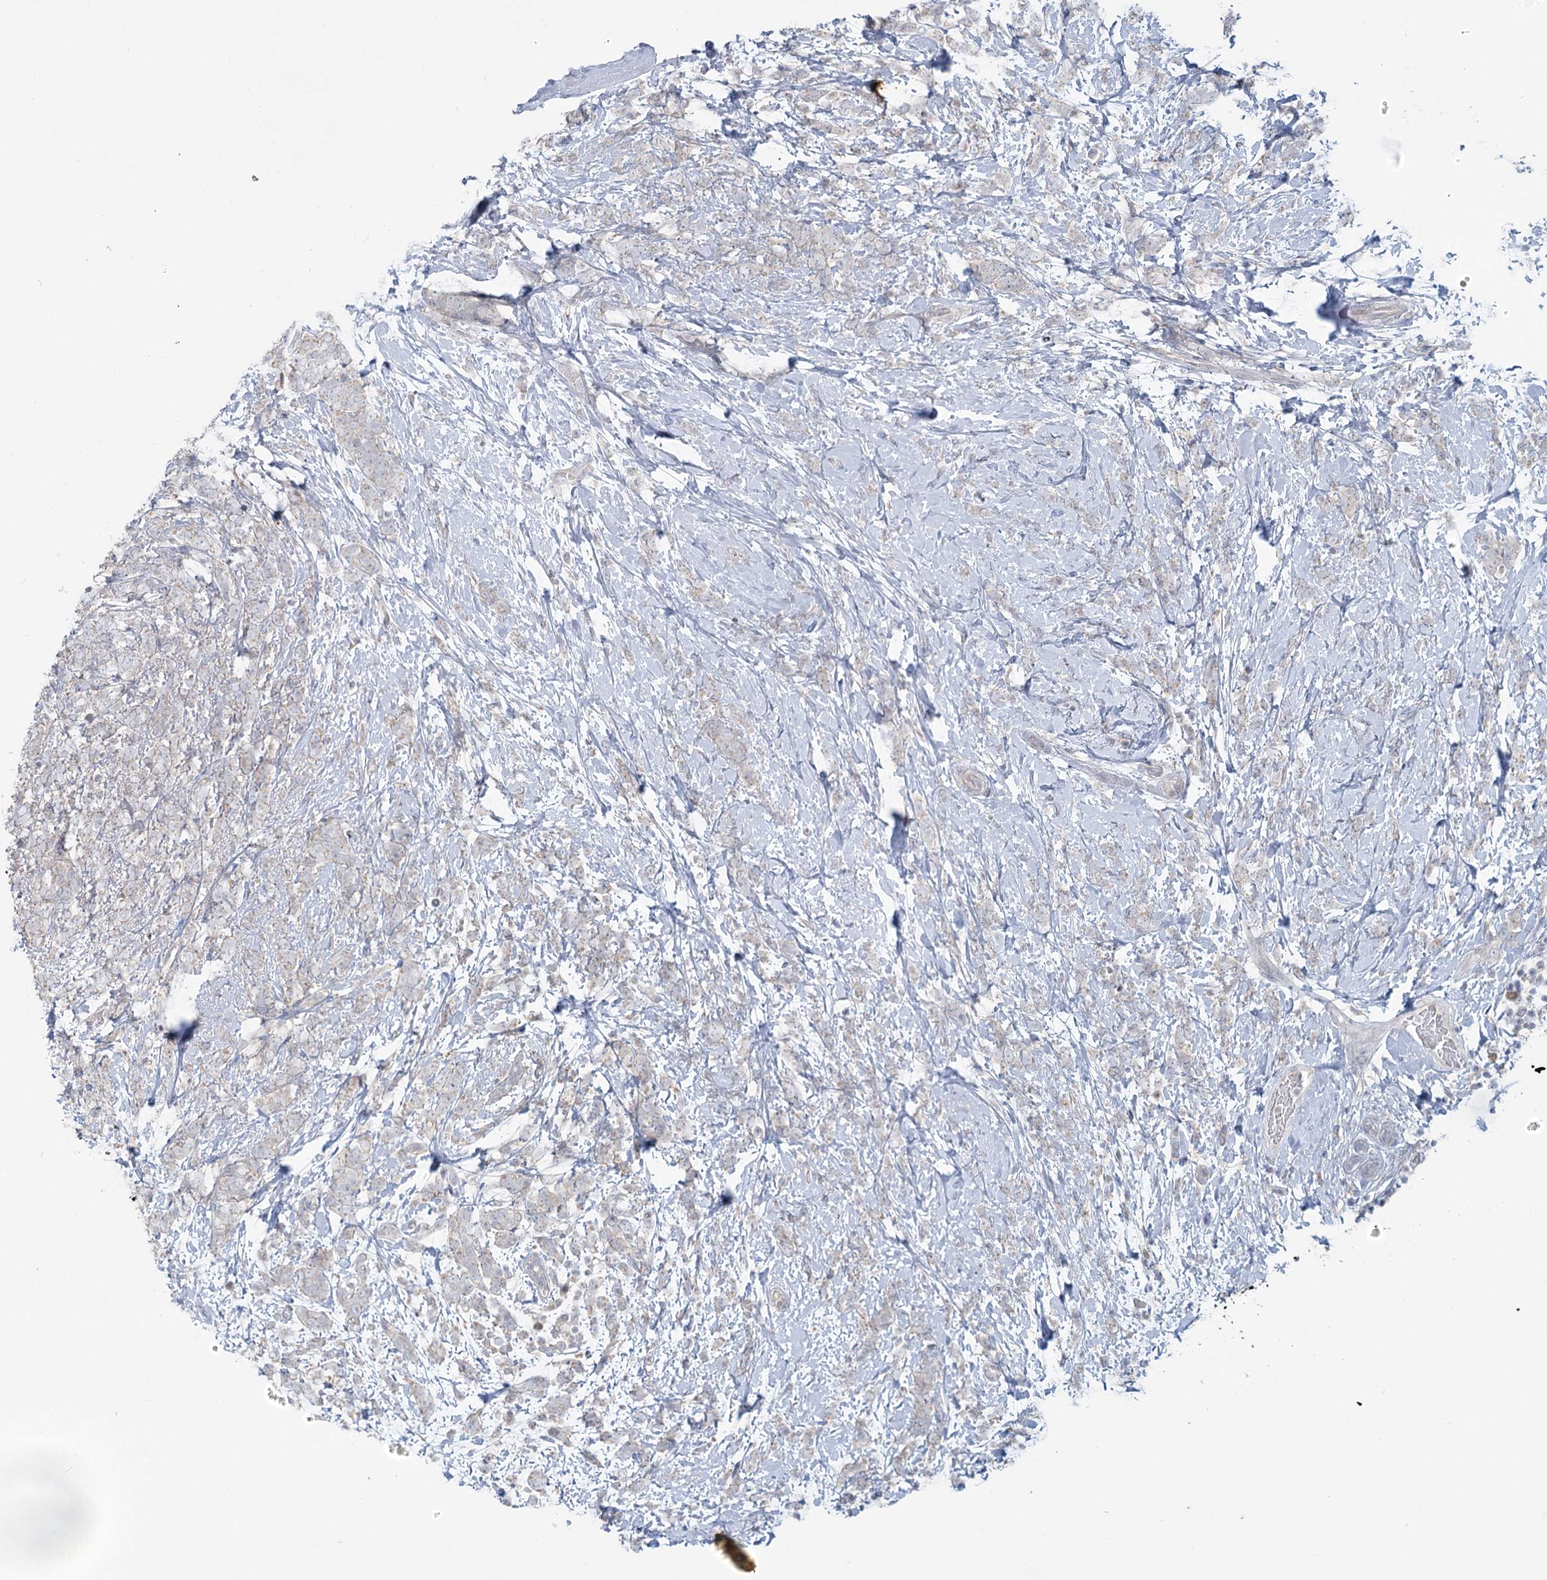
{"staining": {"intensity": "negative", "quantity": "none", "location": "none"}, "tissue": "breast cancer", "cell_type": "Tumor cells", "image_type": "cancer", "snomed": [{"axis": "morphology", "description": "Lobular carcinoma"}, {"axis": "topography", "description": "Breast"}], "caption": "Lobular carcinoma (breast) was stained to show a protein in brown. There is no significant expression in tumor cells.", "gene": "PLA2G12A", "patient": {"sex": "female", "age": 58}}